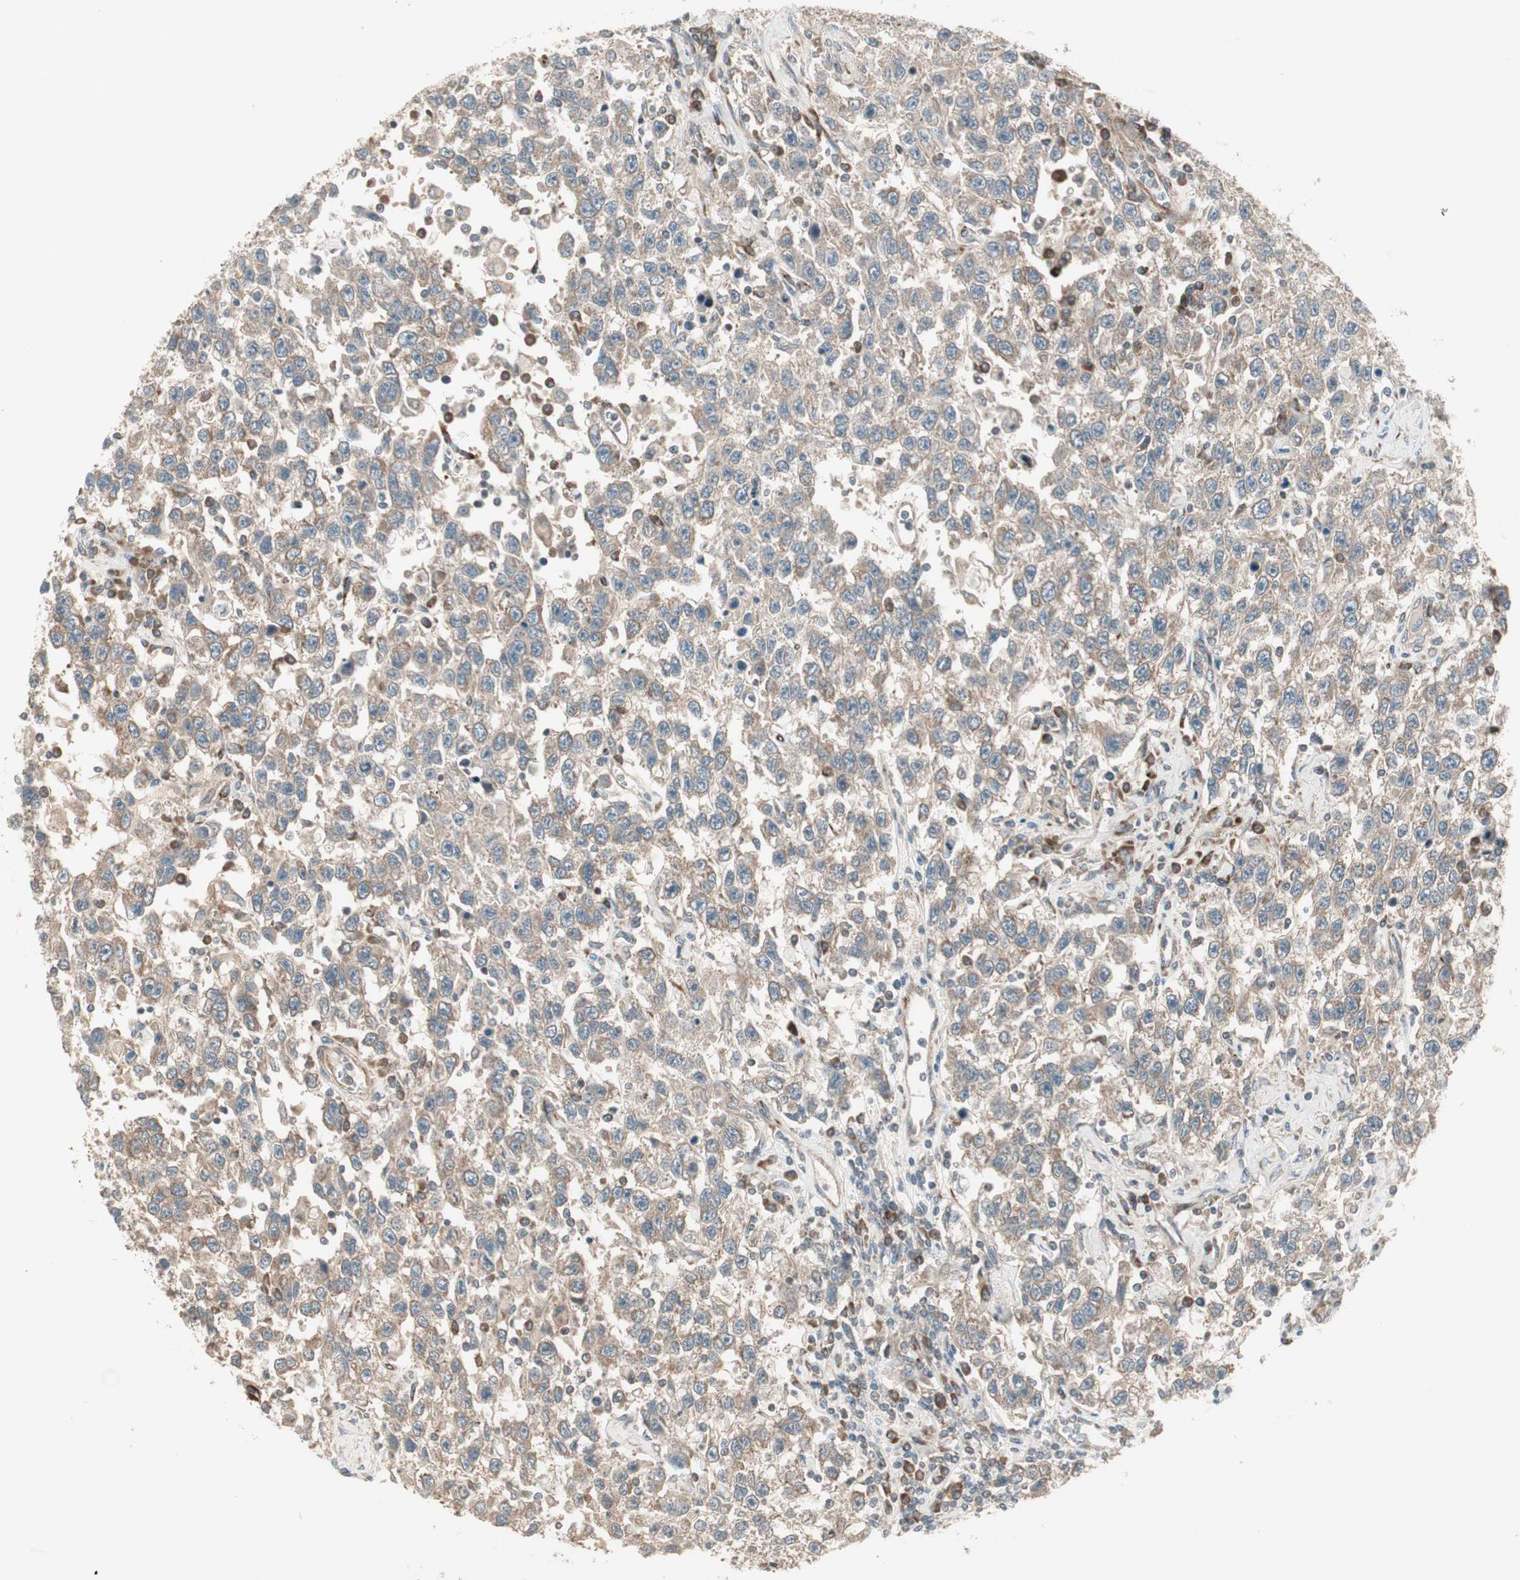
{"staining": {"intensity": "weak", "quantity": "25%-75%", "location": "cytoplasmic/membranous"}, "tissue": "testis cancer", "cell_type": "Tumor cells", "image_type": "cancer", "snomed": [{"axis": "morphology", "description": "Seminoma, NOS"}, {"axis": "topography", "description": "Testis"}], "caption": "Testis cancer was stained to show a protein in brown. There is low levels of weak cytoplasmic/membranous positivity in approximately 25%-75% of tumor cells.", "gene": "PPP2R5E", "patient": {"sex": "male", "age": 41}}